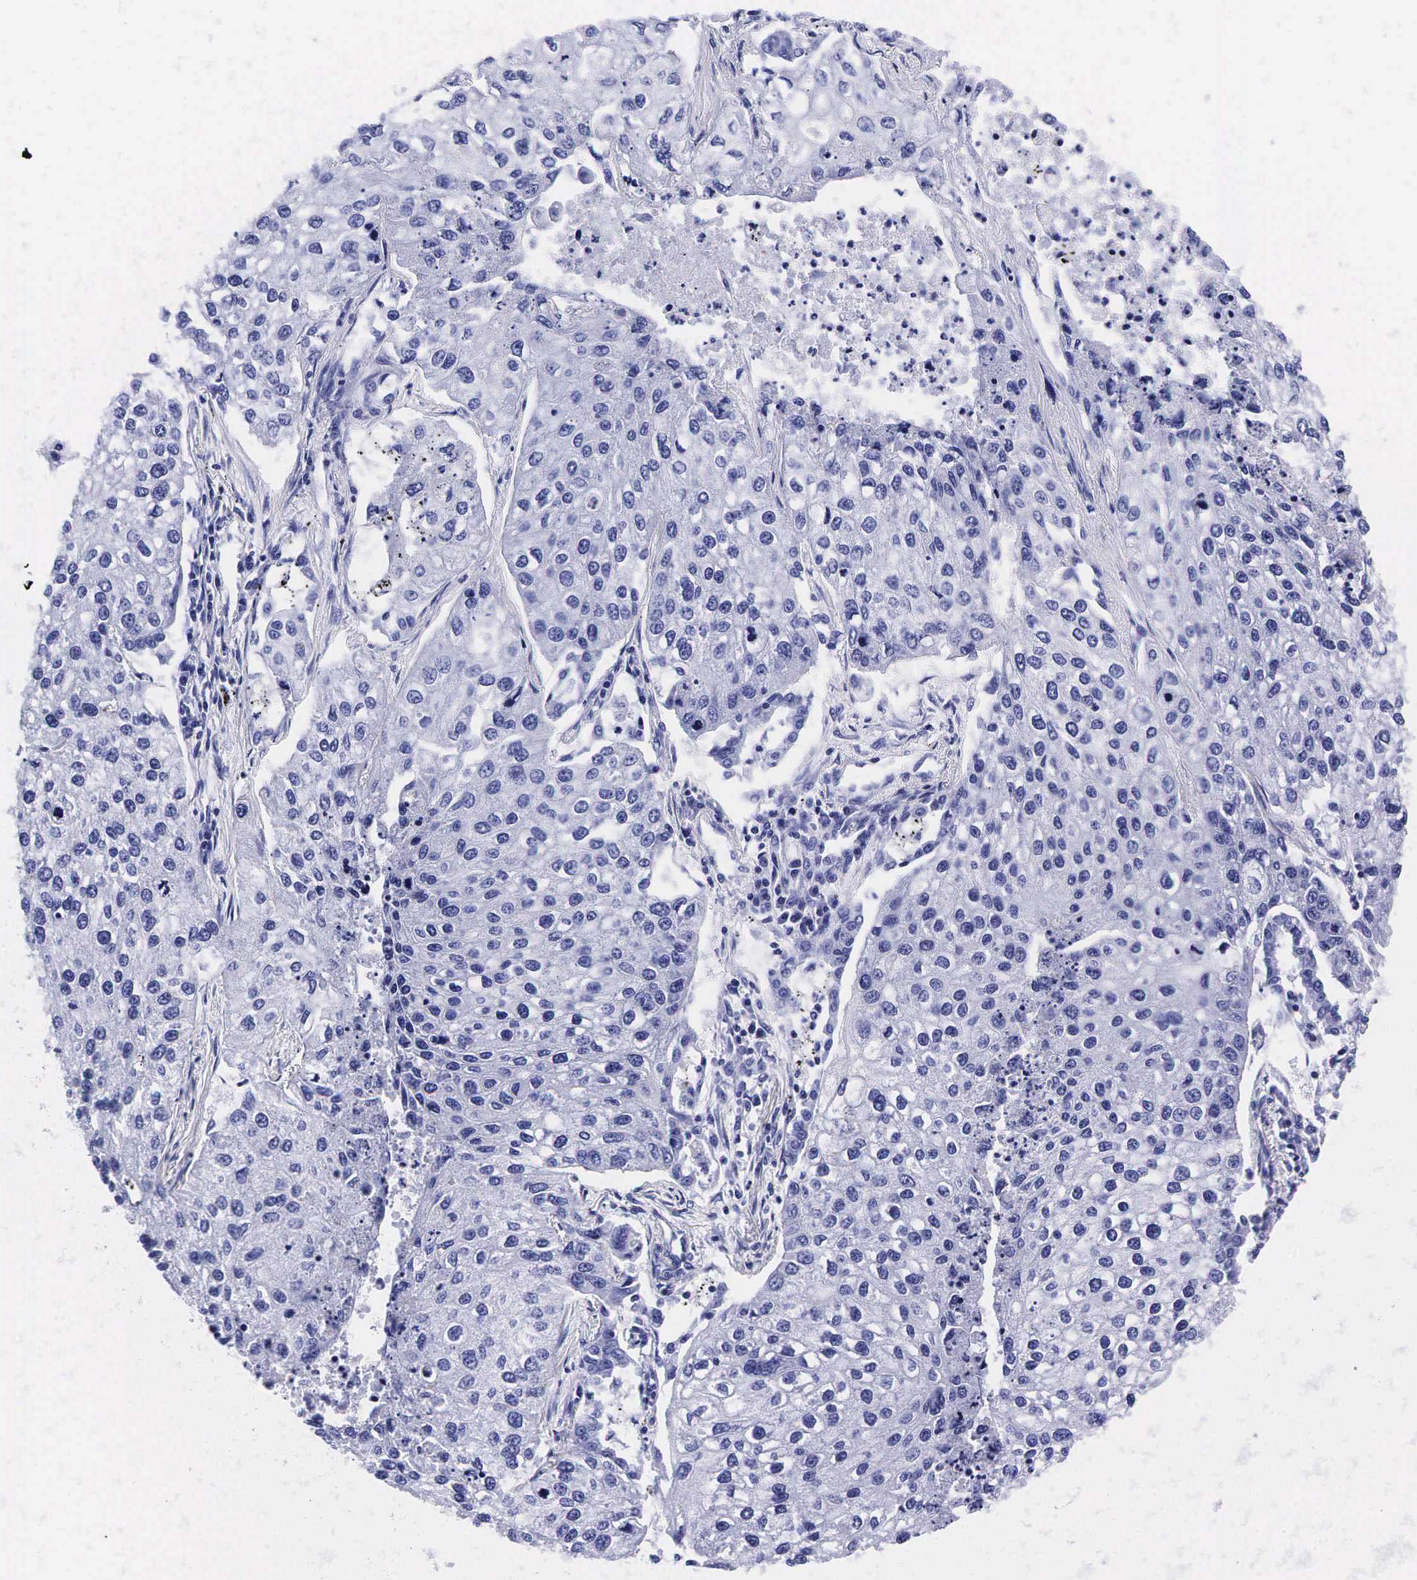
{"staining": {"intensity": "negative", "quantity": "none", "location": "none"}, "tissue": "lung cancer", "cell_type": "Tumor cells", "image_type": "cancer", "snomed": [{"axis": "morphology", "description": "Squamous cell carcinoma, NOS"}, {"axis": "topography", "description": "Lung"}], "caption": "Tumor cells are negative for brown protein staining in squamous cell carcinoma (lung).", "gene": "KLK3", "patient": {"sex": "male", "age": 75}}